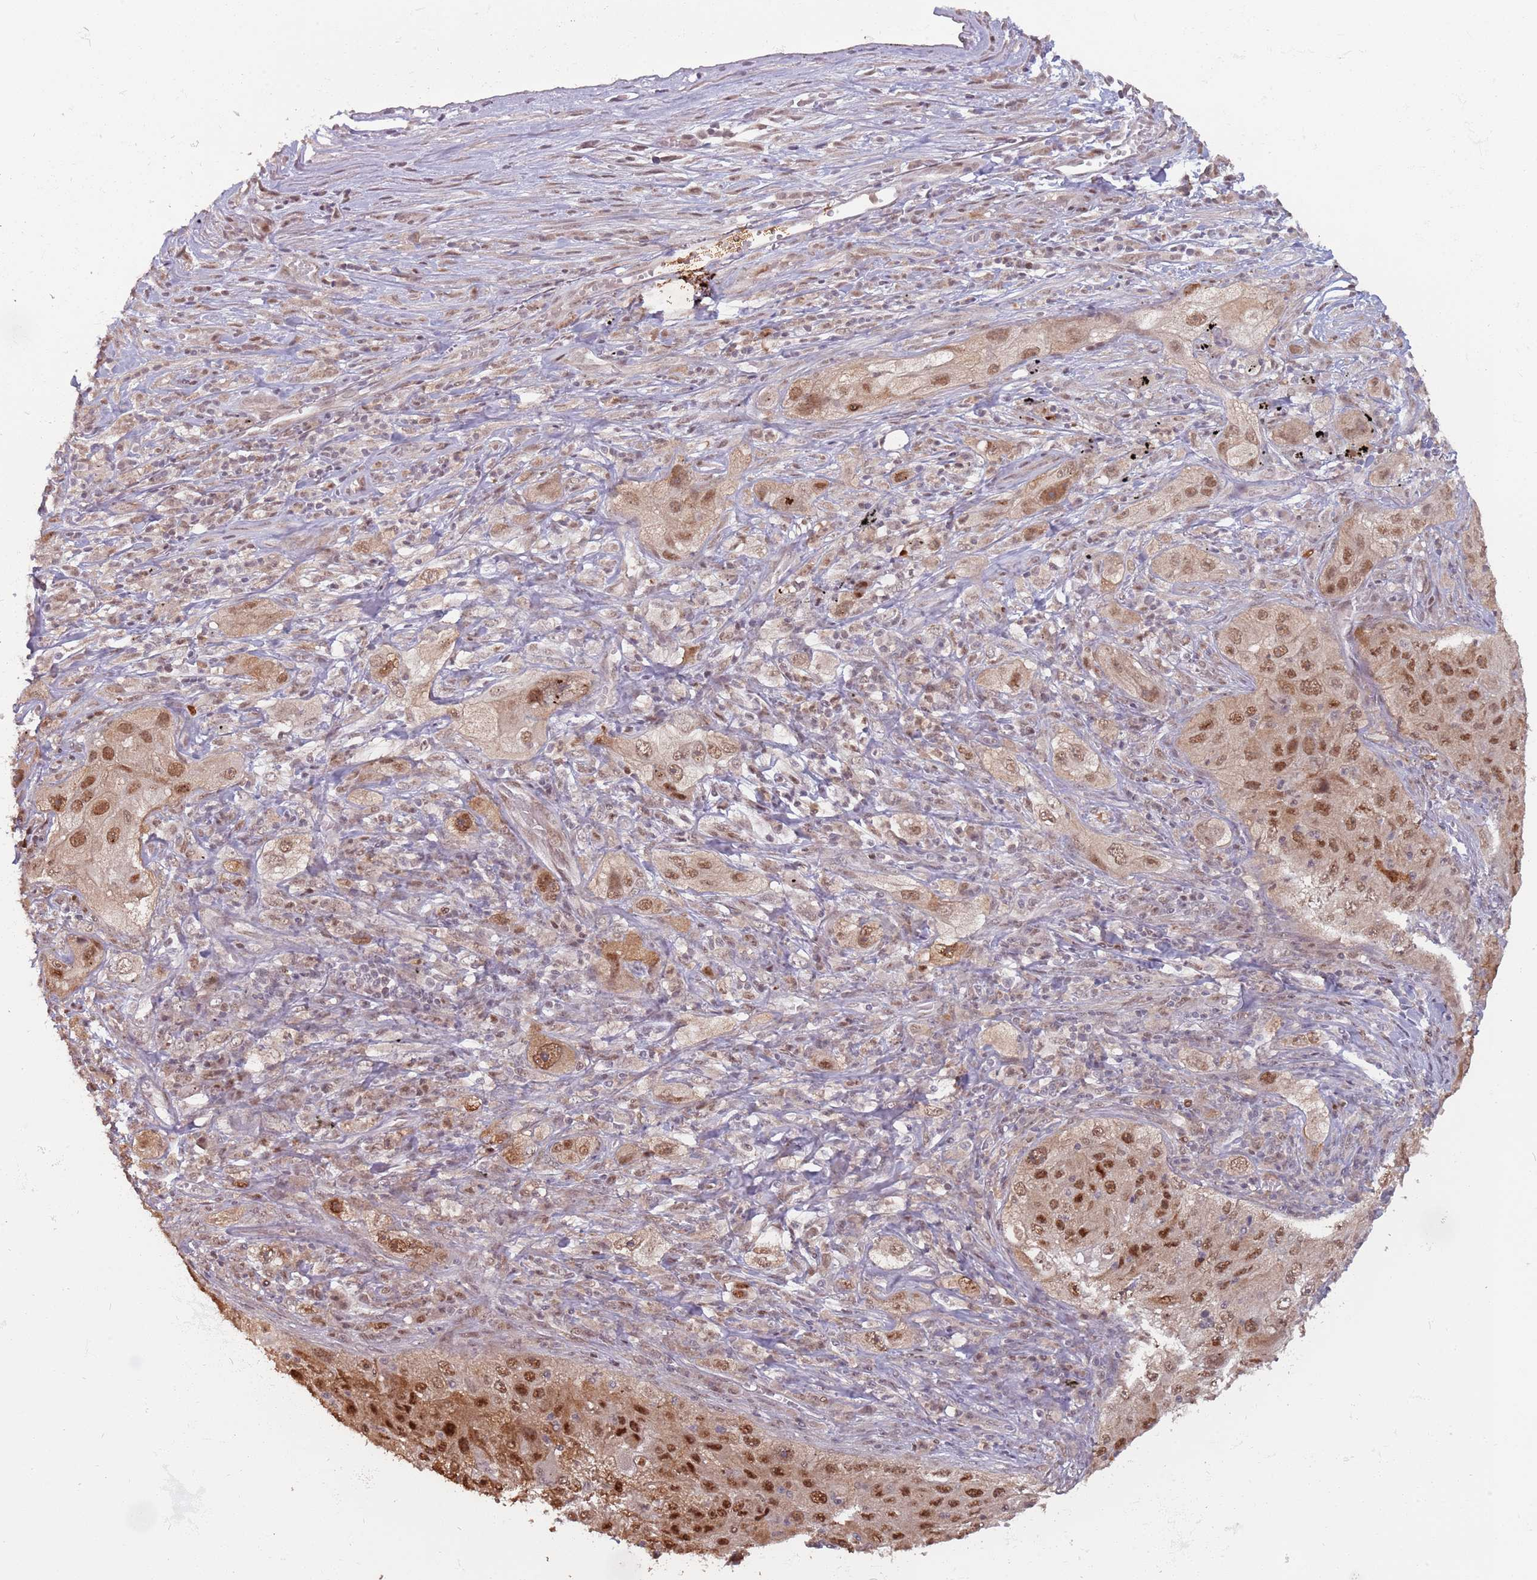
{"staining": {"intensity": "moderate", "quantity": ">75%", "location": "nuclear"}, "tissue": "lung cancer", "cell_type": "Tumor cells", "image_type": "cancer", "snomed": [{"axis": "morphology", "description": "Squamous cell carcinoma, NOS"}, {"axis": "topography", "description": "Lung"}], "caption": "A histopathology image of lung squamous cell carcinoma stained for a protein exhibits moderate nuclear brown staining in tumor cells. The staining is performed using DAB brown chromogen to label protein expression. The nuclei are counter-stained blue using hematoxylin.", "gene": "ZBTB5", "patient": {"sex": "female", "age": 69}}